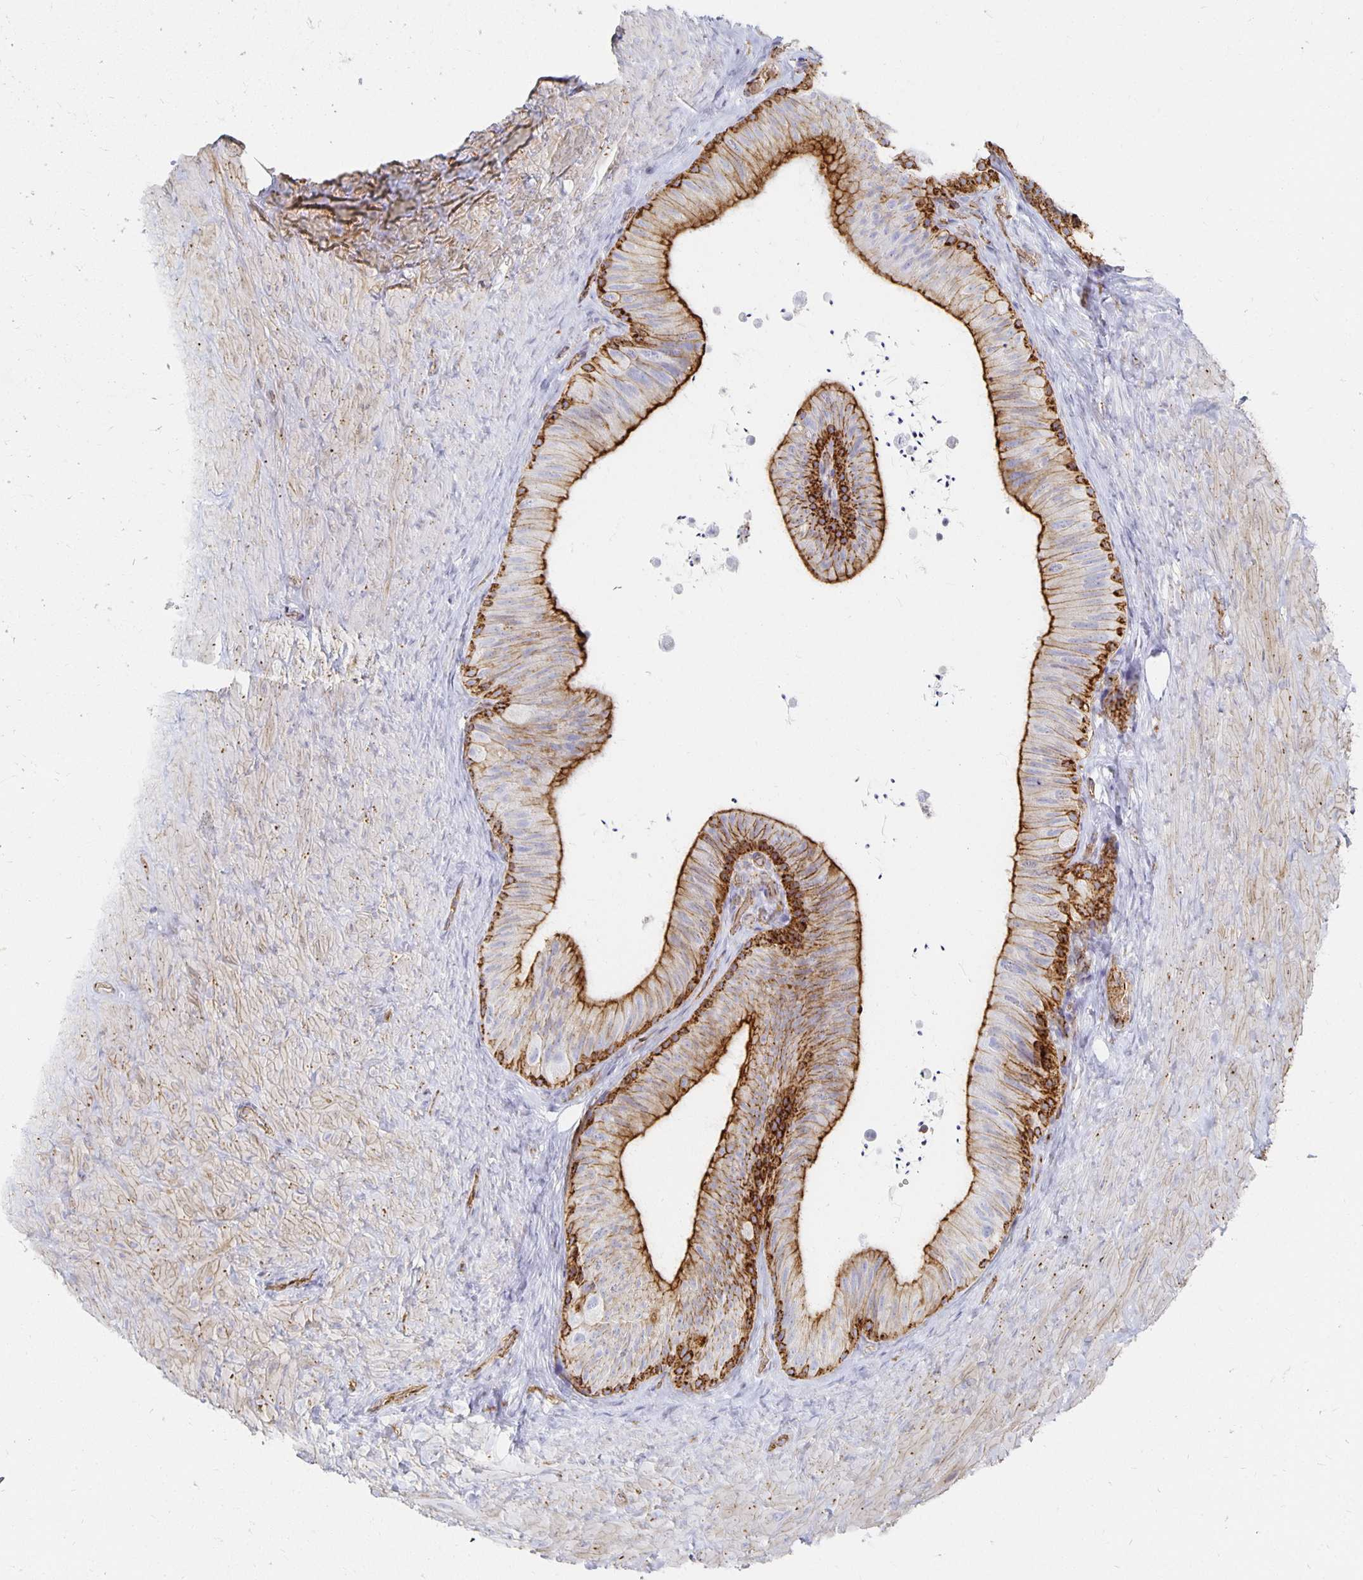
{"staining": {"intensity": "strong", "quantity": "25%-75%", "location": "cytoplasmic/membranous"}, "tissue": "epididymis", "cell_type": "Glandular cells", "image_type": "normal", "snomed": [{"axis": "morphology", "description": "Normal tissue, NOS"}, {"axis": "topography", "description": "Epididymis, spermatic cord, NOS"}, {"axis": "topography", "description": "Epididymis"}], "caption": "IHC (DAB (3,3'-diaminobenzidine)) staining of unremarkable epididymis demonstrates strong cytoplasmic/membranous protein expression in about 25%-75% of glandular cells. Using DAB (brown) and hematoxylin (blue) stains, captured at high magnification using brightfield microscopy.", "gene": "TAAR1", "patient": {"sex": "male", "age": 31}}